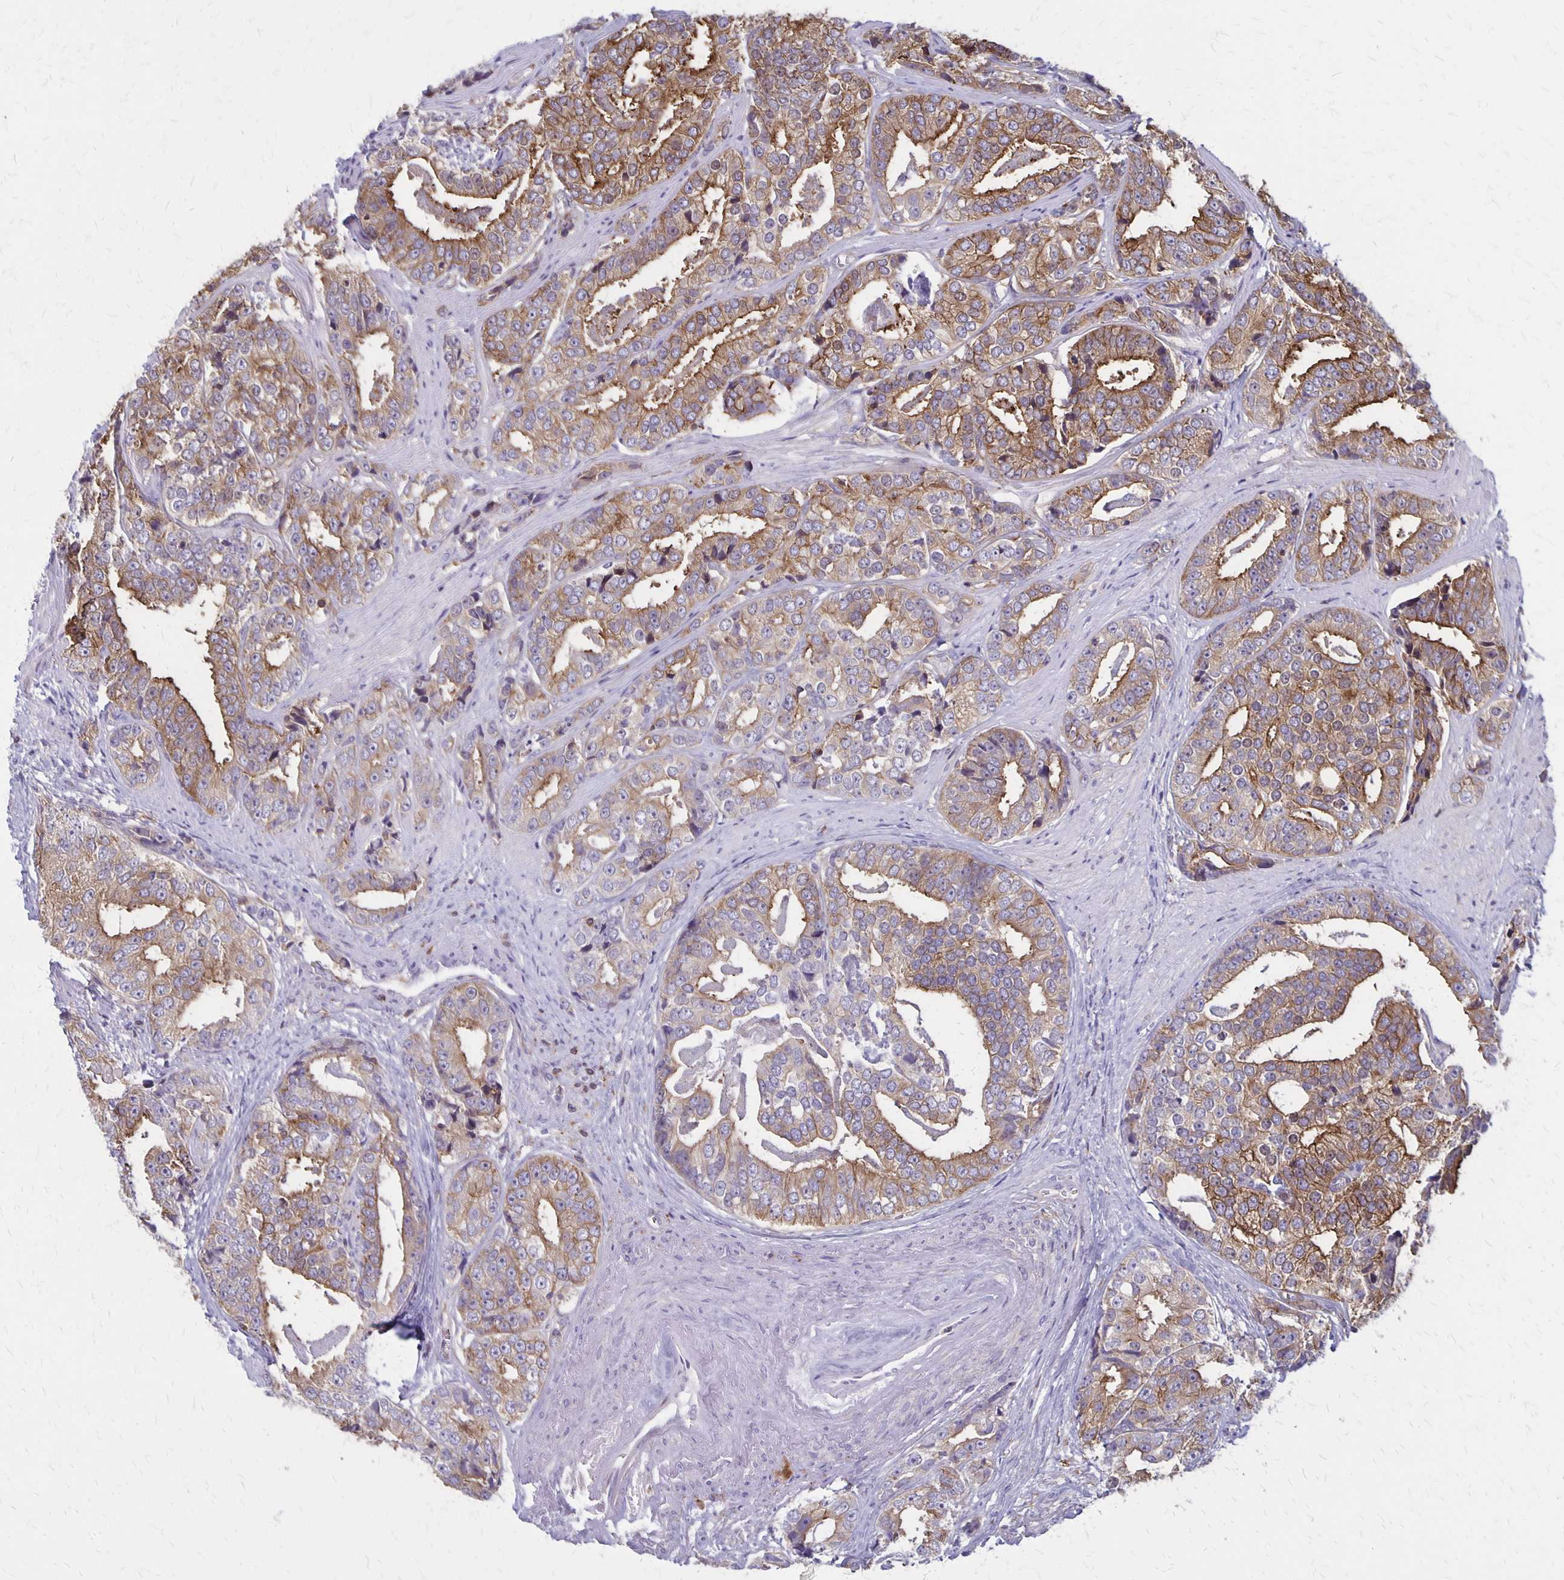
{"staining": {"intensity": "moderate", "quantity": "25%-75%", "location": "cytoplasmic/membranous"}, "tissue": "prostate cancer", "cell_type": "Tumor cells", "image_type": "cancer", "snomed": [{"axis": "morphology", "description": "Adenocarcinoma, High grade"}, {"axis": "topography", "description": "Prostate"}], "caption": "Protein expression analysis of prostate cancer (adenocarcinoma (high-grade)) exhibits moderate cytoplasmic/membranous expression in approximately 25%-75% of tumor cells.", "gene": "SEPTIN5", "patient": {"sex": "male", "age": 71}}